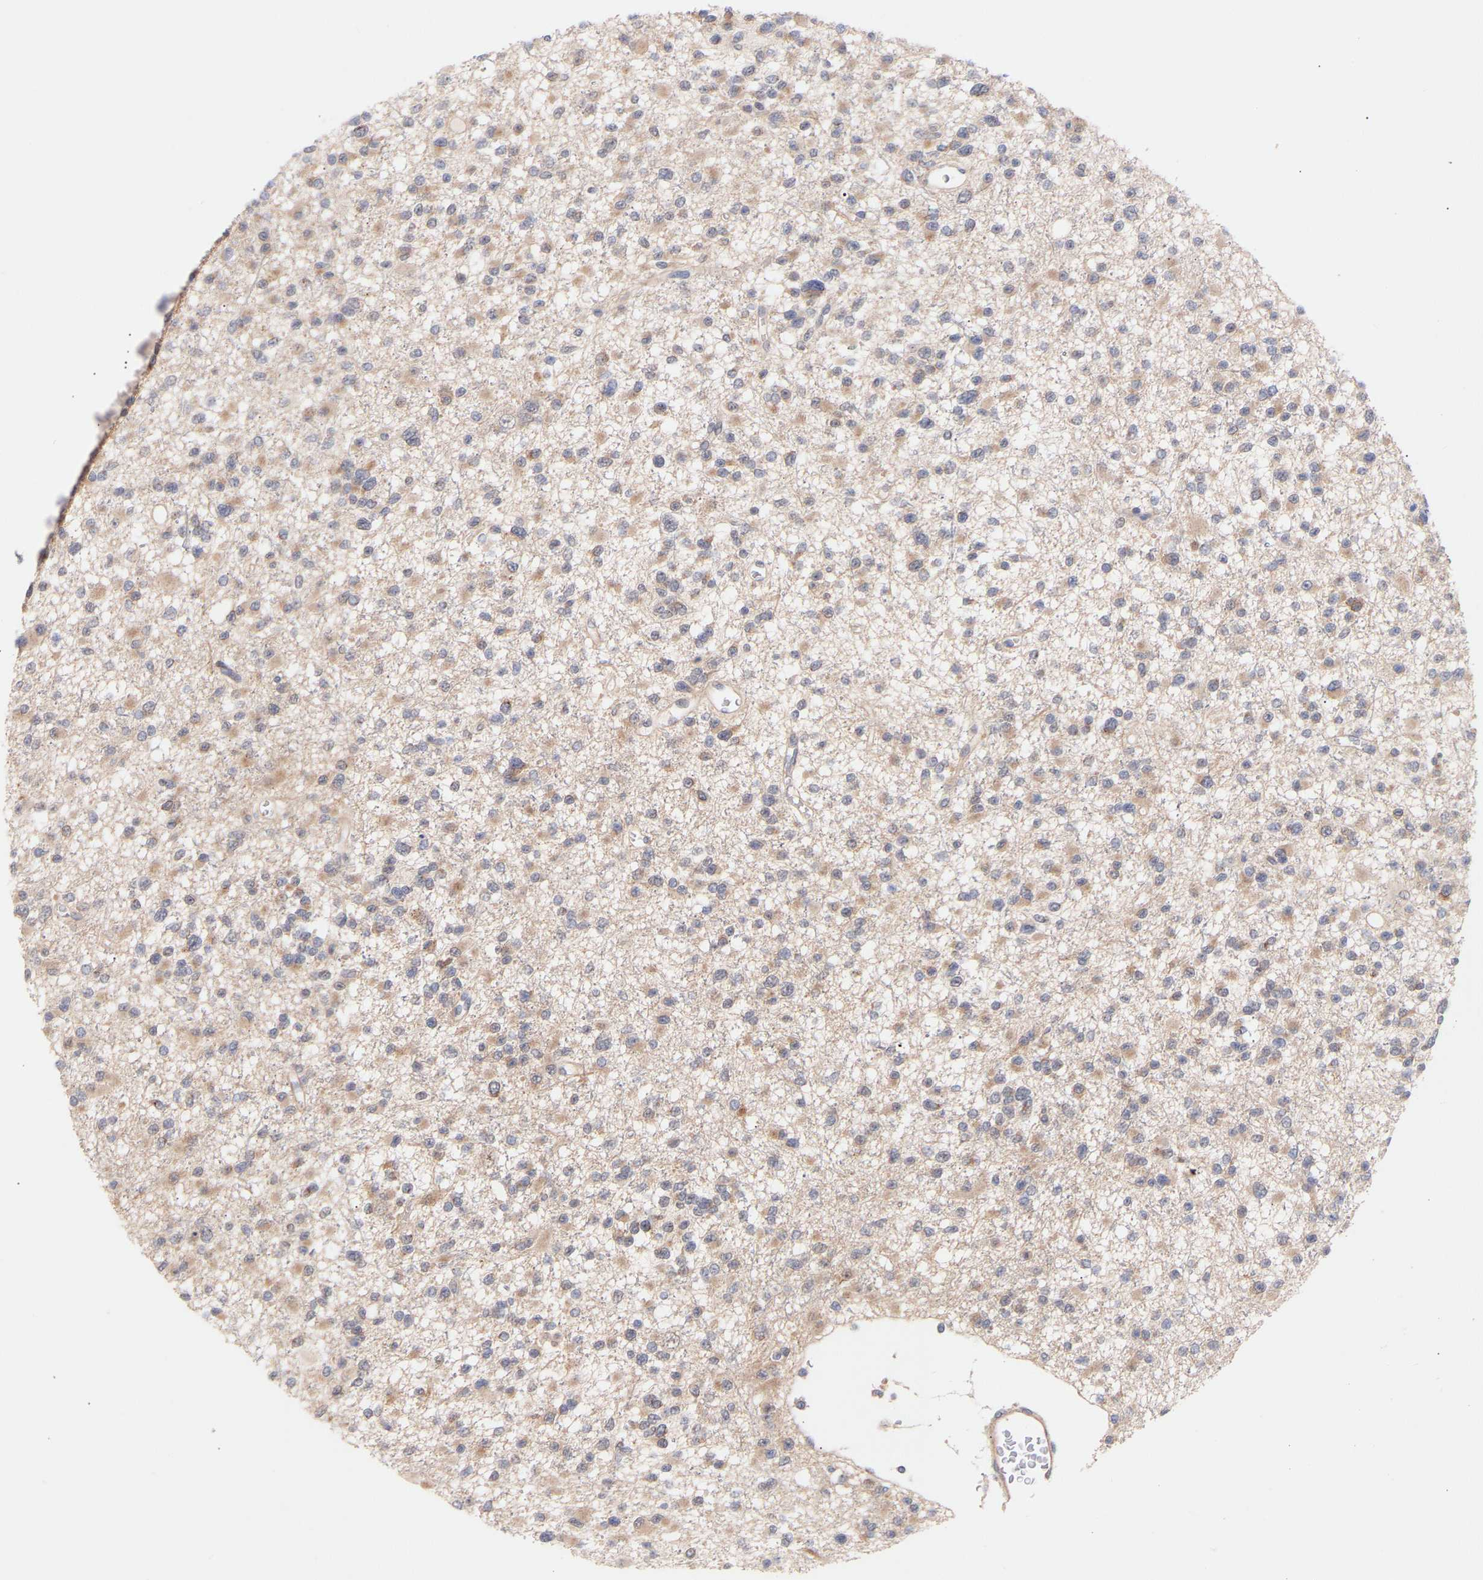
{"staining": {"intensity": "weak", "quantity": "25%-75%", "location": "cytoplasmic/membranous"}, "tissue": "glioma", "cell_type": "Tumor cells", "image_type": "cancer", "snomed": [{"axis": "morphology", "description": "Glioma, malignant, Low grade"}, {"axis": "topography", "description": "Brain"}], "caption": "High-magnification brightfield microscopy of low-grade glioma (malignant) stained with DAB (brown) and counterstained with hematoxylin (blue). tumor cells exhibit weak cytoplasmic/membranous staining is appreciated in about25%-75% of cells.", "gene": "PDLIM5", "patient": {"sex": "female", "age": 22}}